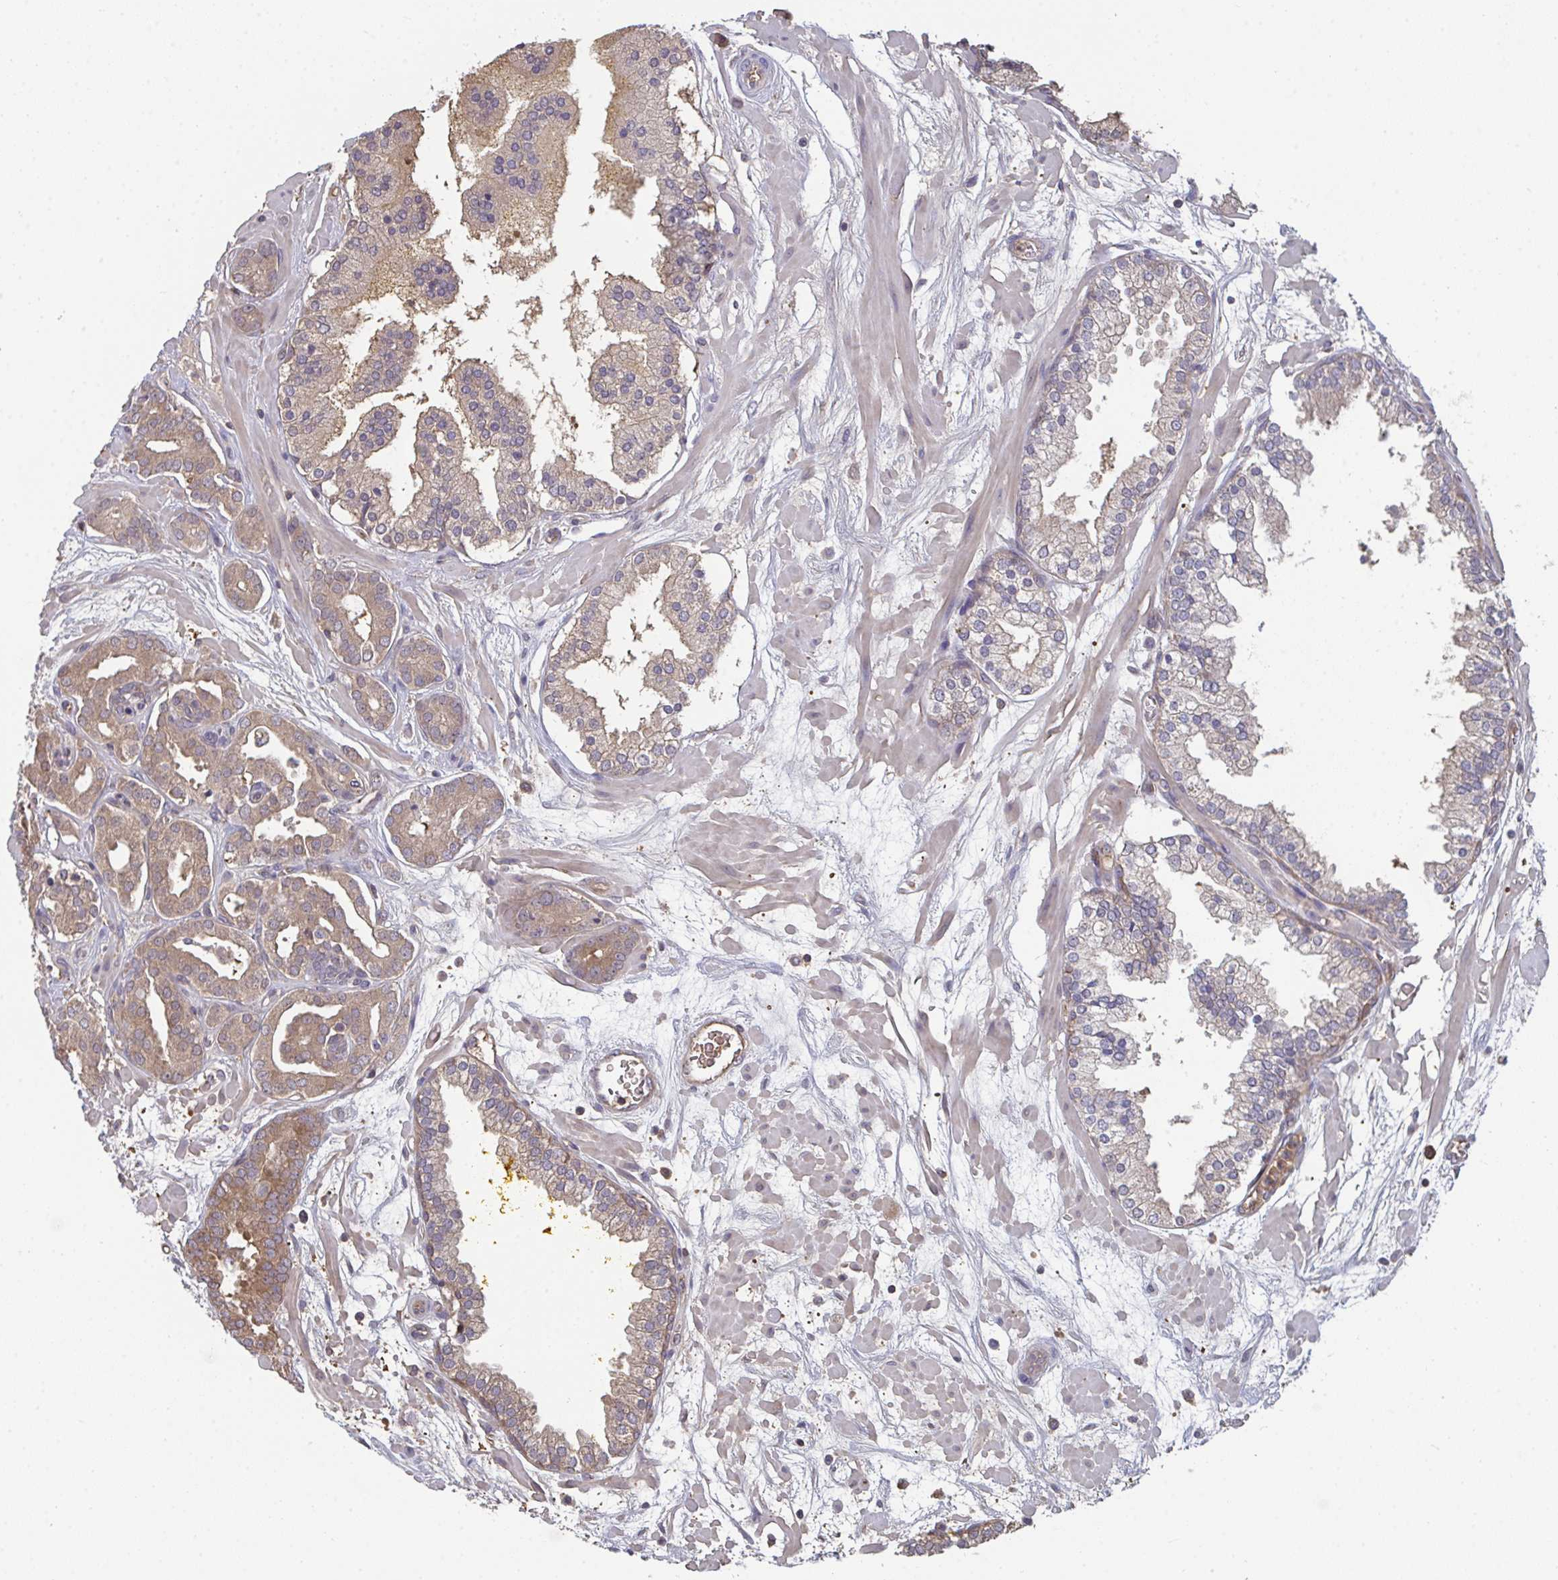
{"staining": {"intensity": "moderate", "quantity": ">75%", "location": "cytoplasmic/membranous"}, "tissue": "prostate cancer", "cell_type": "Tumor cells", "image_type": "cancer", "snomed": [{"axis": "morphology", "description": "Adenocarcinoma, High grade"}, {"axis": "topography", "description": "Prostate"}], "caption": "Immunohistochemical staining of human prostate high-grade adenocarcinoma reveals moderate cytoplasmic/membranous protein staining in approximately >75% of tumor cells. (Brightfield microscopy of DAB IHC at high magnification).", "gene": "TTC9C", "patient": {"sex": "male", "age": 66}}